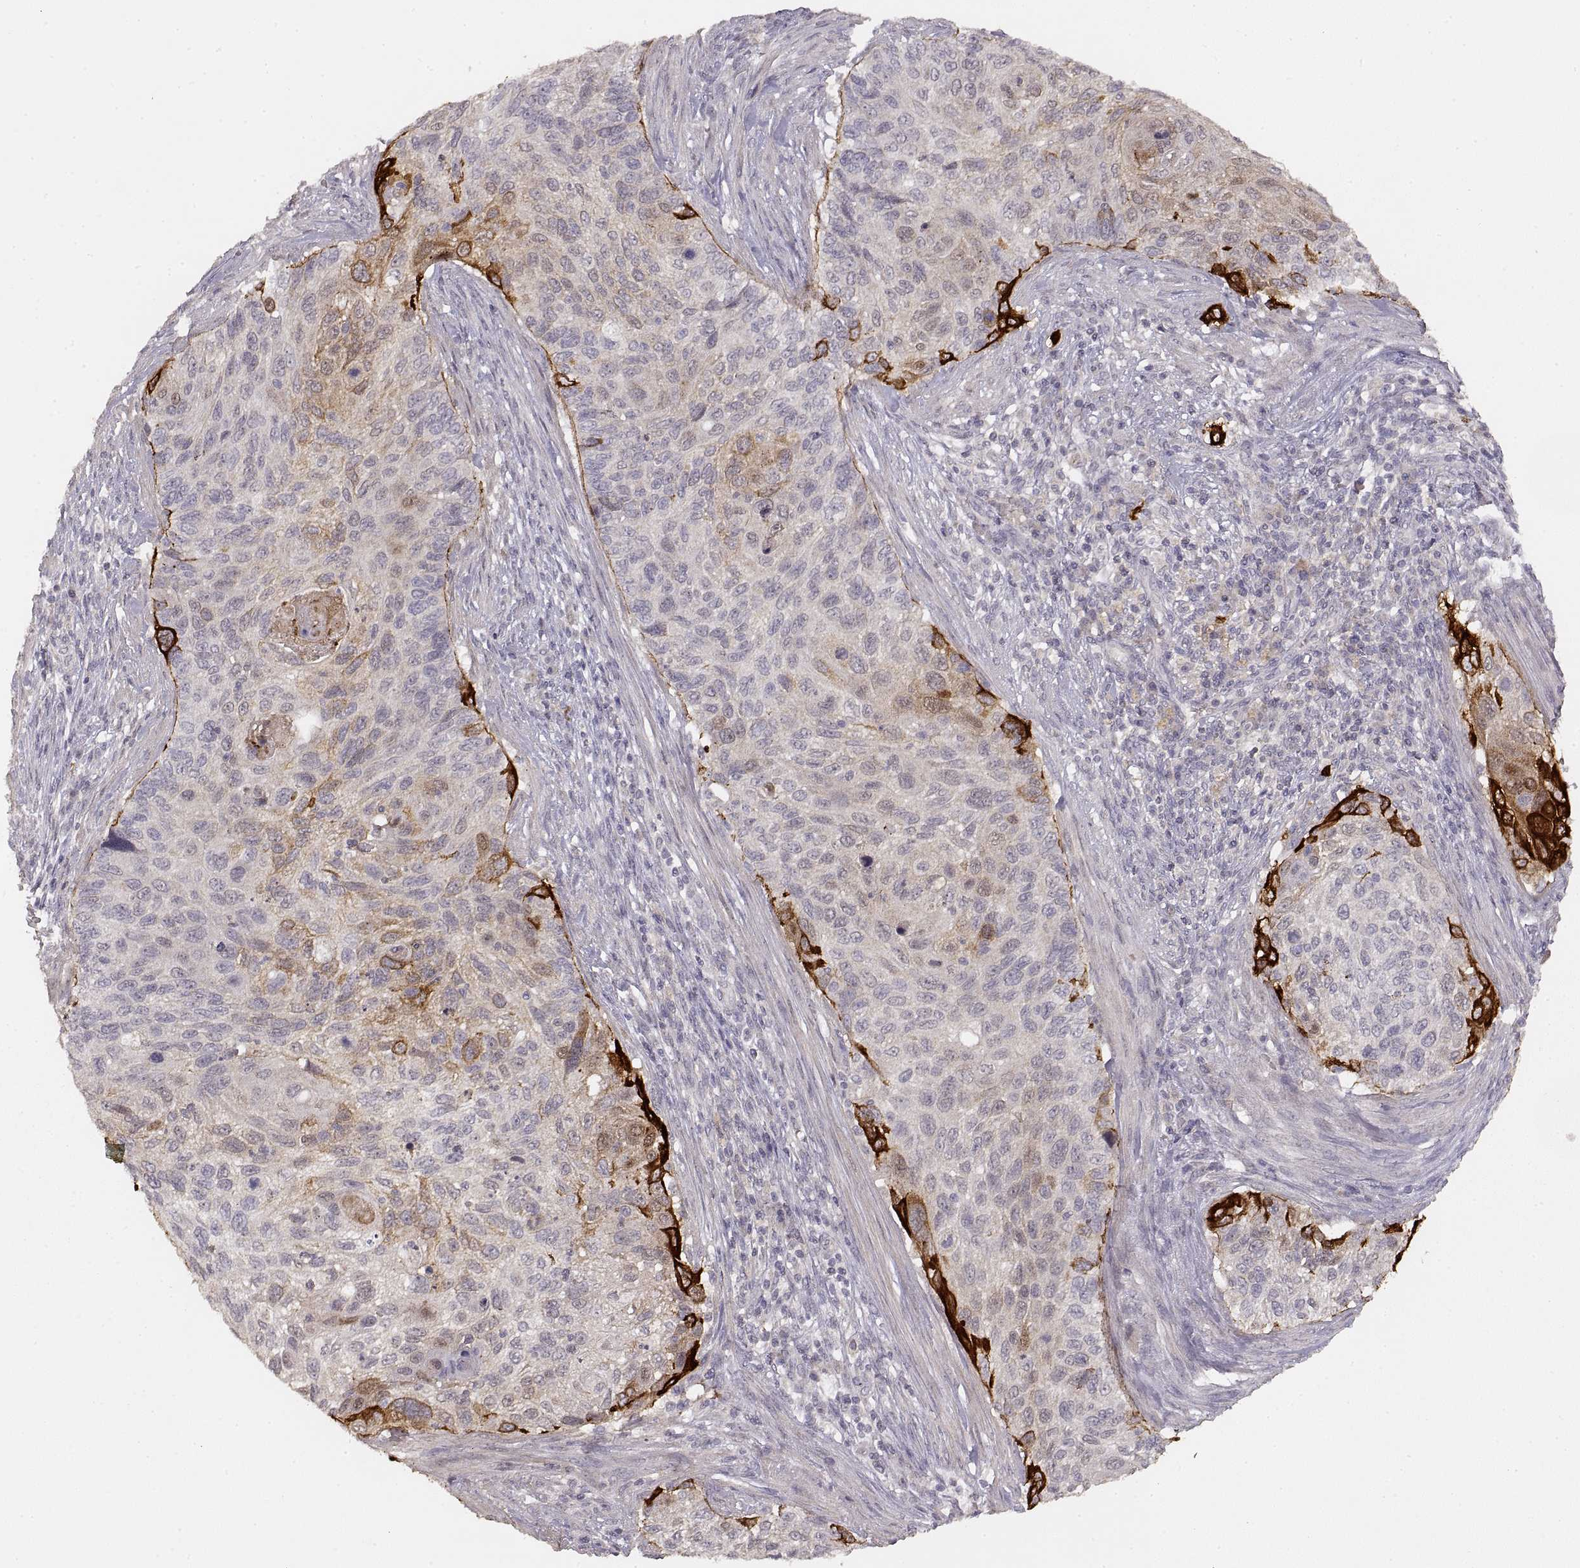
{"staining": {"intensity": "strong", "quantity": "<25%", "location": "cytoplasmic/membranous"}, "tissue": "cervical cancer", "cell_type": "Tumor cells", "image_type": "cancer", "snomed": [{"axis": "morphology", "description": "Squamous cell carcinoma, NOS"}, {"axis": "topography", "description": "Cervix"}], "caption": "IHC micrograph of human cervical squamous cell carcinoma stained for a protein (brown), which displays medium levels of strong cytoplasmic/membranous expression in about <25% of tumor cells.", "gene": "LAMC2", "patient": {"sex": "female", "age": 70}}